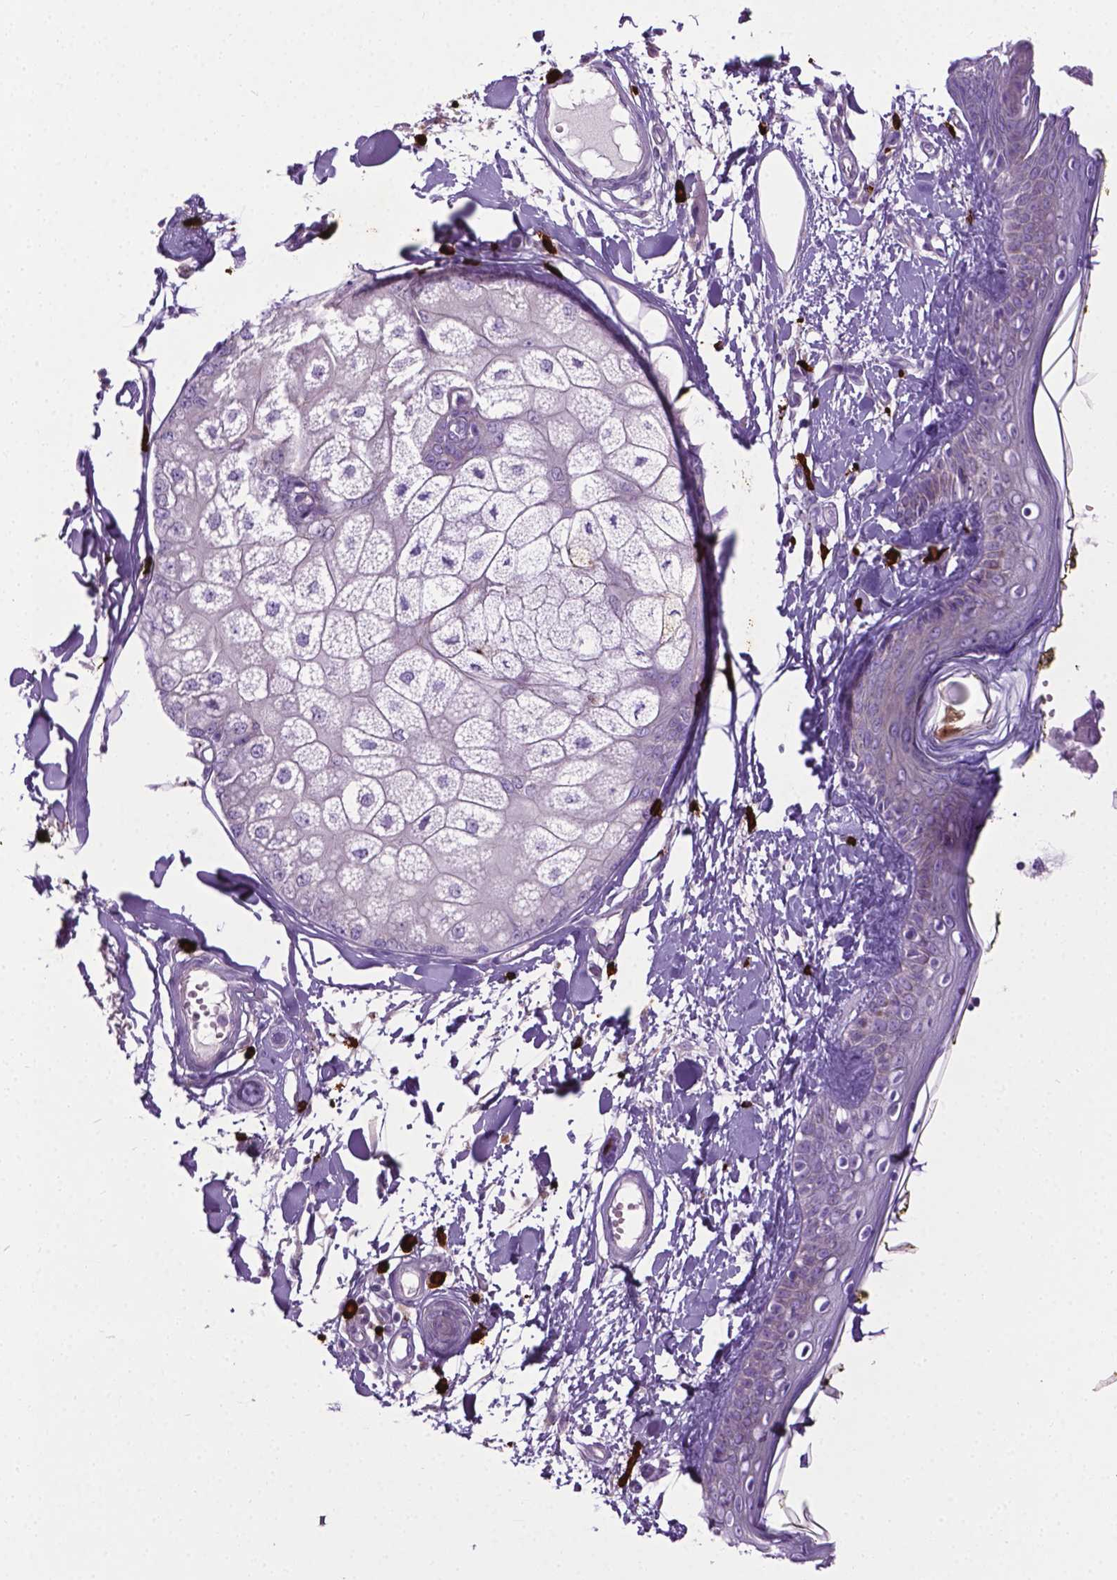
{"staining": {"intensity": "negative", "quantity": "none", "location": "none"}, "tissue": "skin", "cell_type": "Fibroblasts", "image_type": "normal", "snomed": [{"axis": "morphology", "description": "Normal tissue, NOS"}, {"axis": "topography", "description": "Skin"}], "caption": "A high-resolution image shows immunohistochemistry (IHC) staining of normal skin, which displays no significant expression in fibroblasts. (DAB immunohistochemistry visualized using brightfield microscopy, high magnification).", "gene": "SPECC1L", "patient": {"sex": "male", "age": 76}}